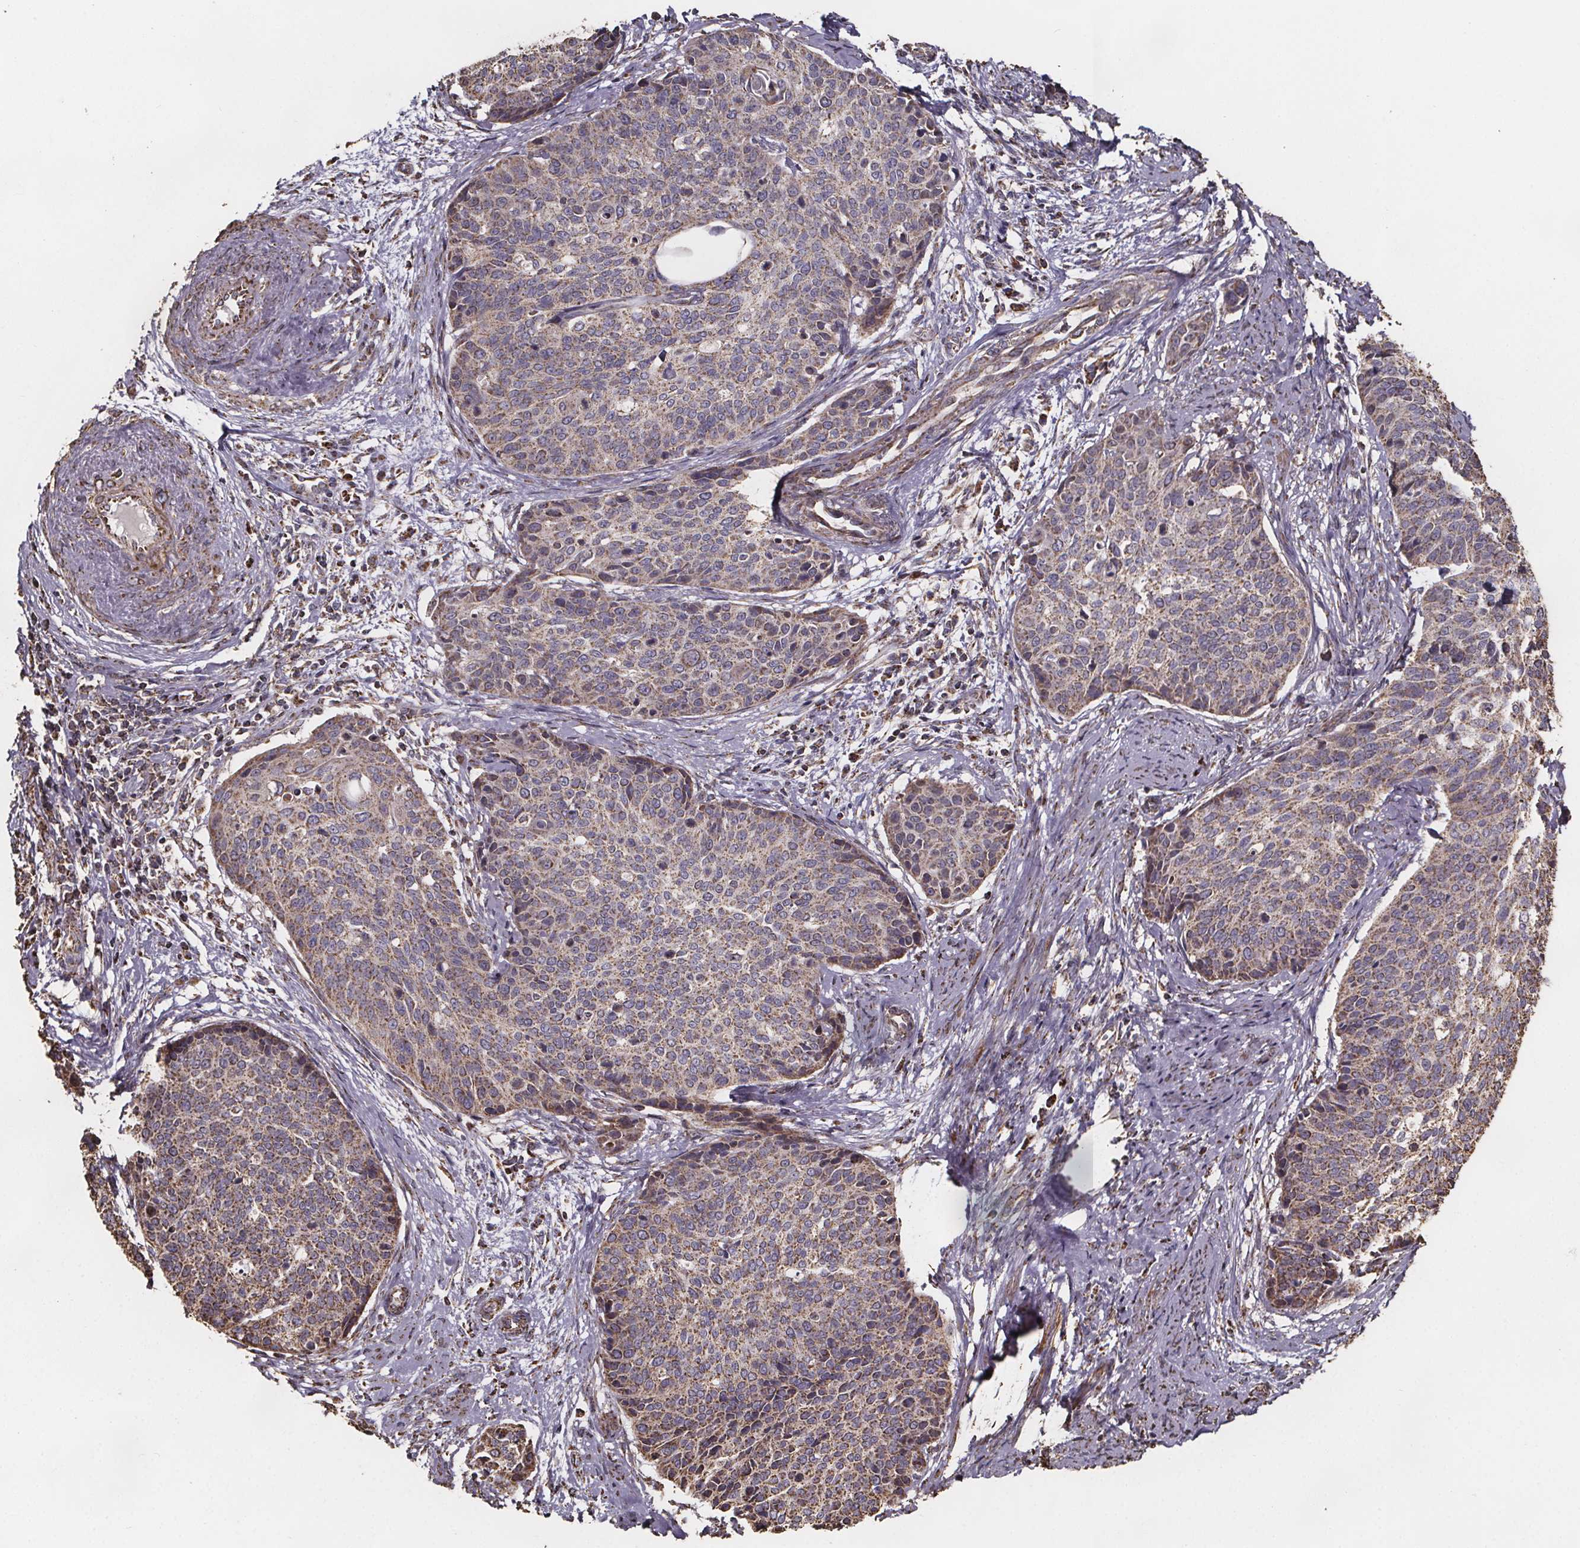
{"staining": {"intensity": "weak", "quantity": ">75%", "location": "cytoplasmic/membranous"}, "tissue": "cervical cancer", "cell_type": "Tumor cells", "image_type": "cancer", "snomed": [{"axis": "morphology", "description": "Squamous cell carcinoma, NOS"}, {"axis": "topography", "description": "Cervix"}], "caption": "This photomicrograph reveals IHC staining of human cervical squamous cell carcinoma, with low weak cytoplasmic/membranous positivity in about >75% of tumor cells.", "gene": "SLC35D2", "patient": {"sex": "female", "age": 69}}